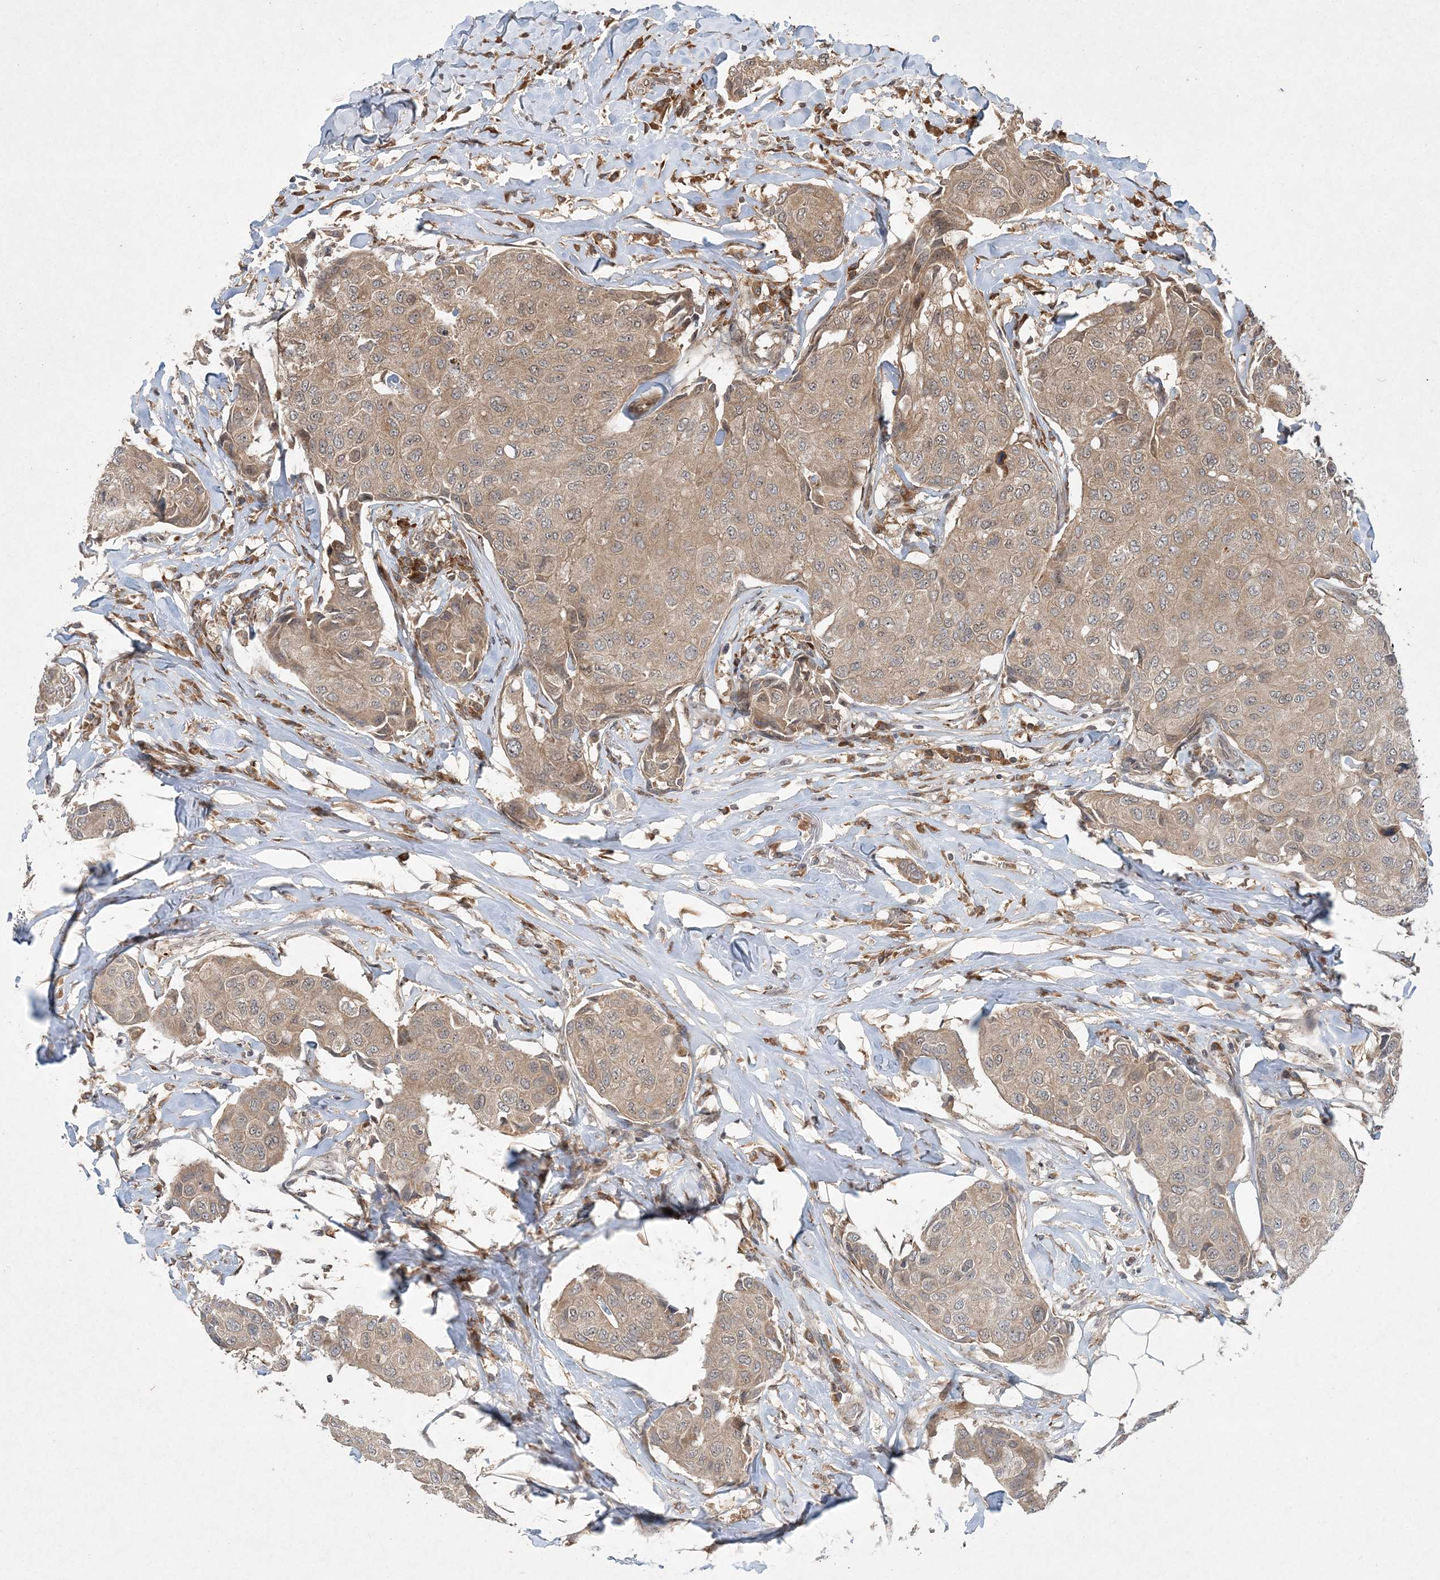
{"staining": {"intensity": "weak", "quantity": "25%-75%", "location": "cytoplasmic/membranous"}, "tissue": "breast cancer", "cell_type": "Tumor cells", "image_type": "cancer", "snomed": [{"axis": "morphology", "description": "Duct carcinoma"}, {"axis": "topography", "description": "Breast"}], "caption": "The micrograph displays a brown stain indicating the presence of a protein in the cytoplasmic/membranous of tumor cells in breast cancer (infiltrating ductal carcinoma).", "gene": "UBR3", "patient": {"sex": "female", "age": 80}}